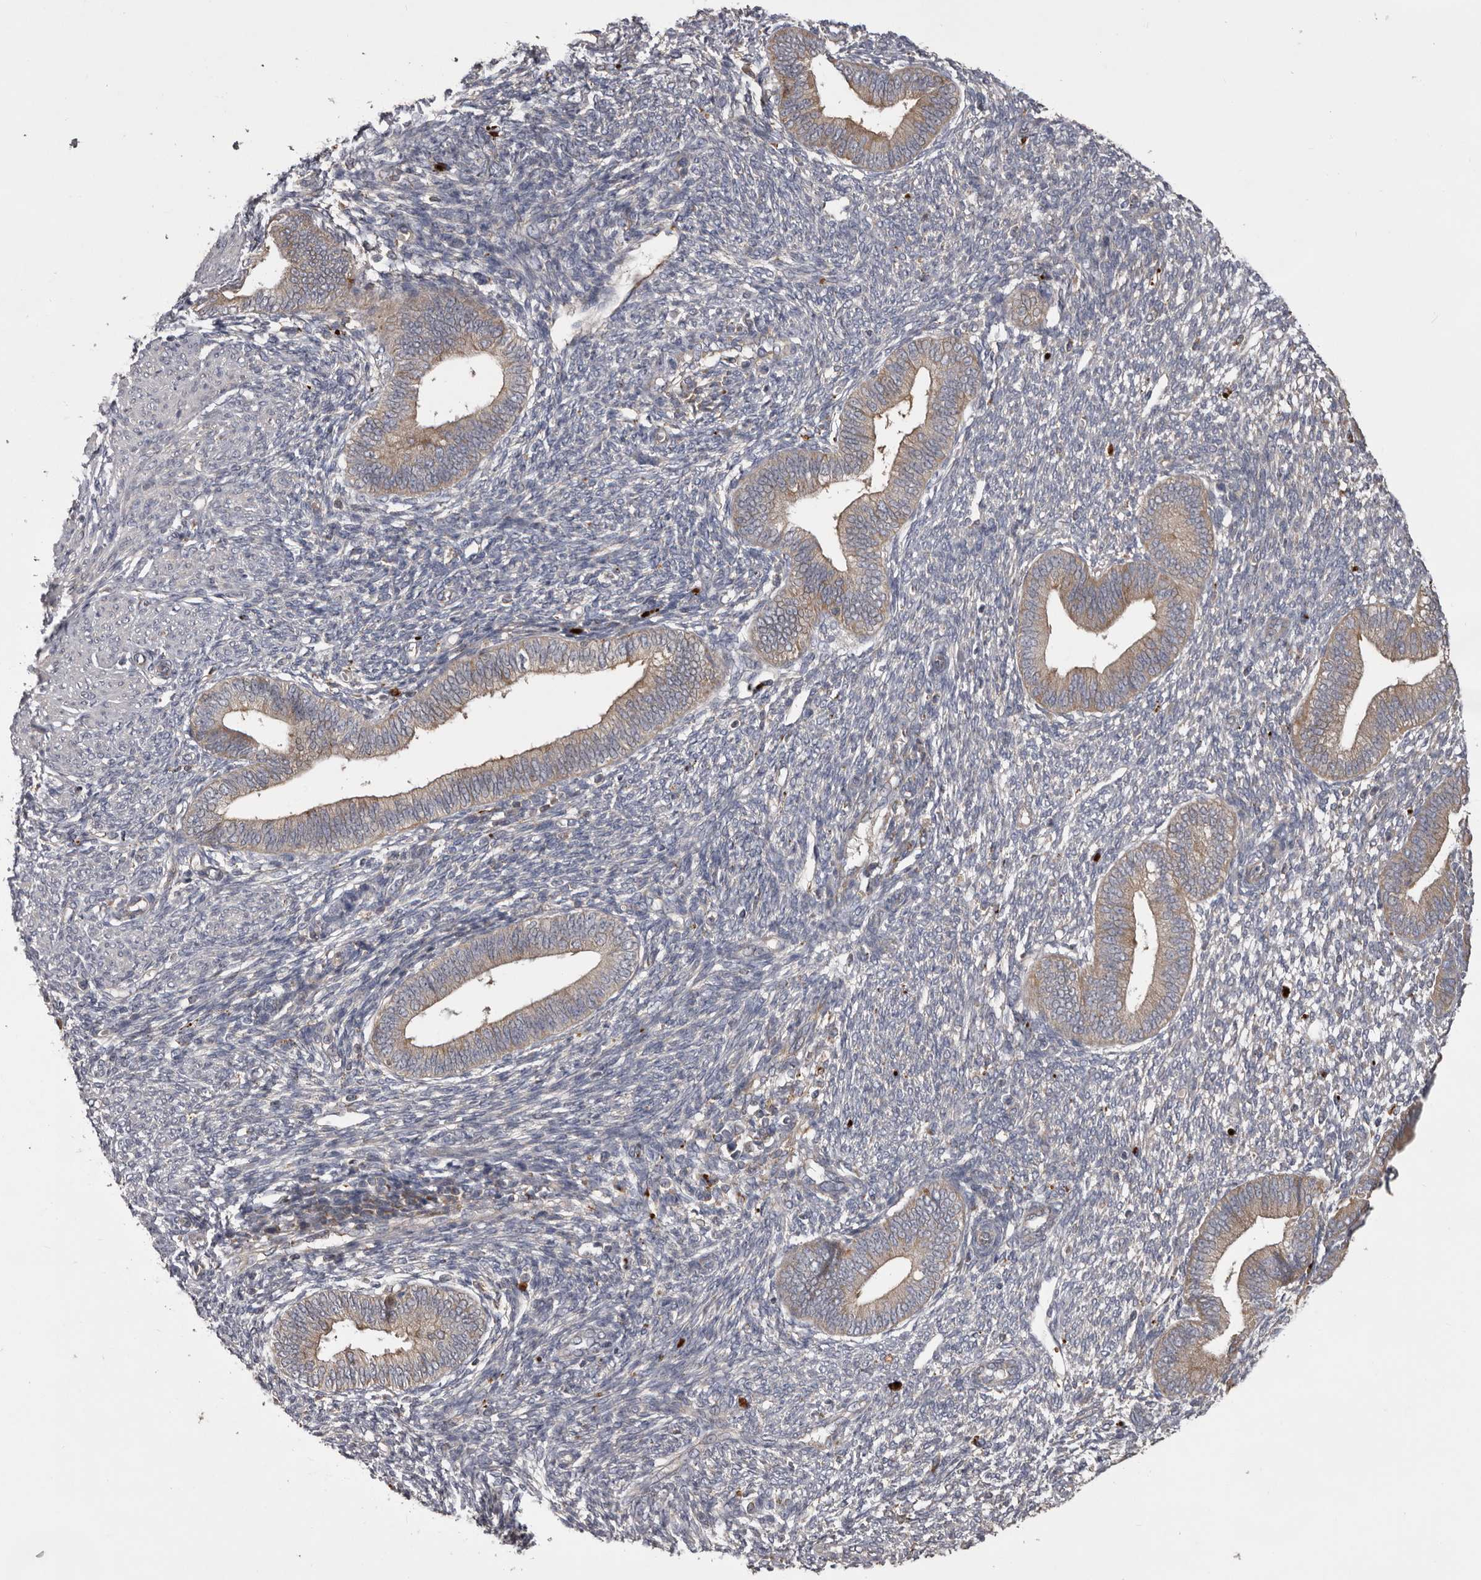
{"staining": {"intensity": "negative", "quantity": "none", "location": "none"}, "tissue": "endometrium", "cell_type": "Cells in endometrial stroma", "image_type": "normal", "snomed": [{"axis": "morphology", "description": "Normal tissue, NOS"}, {"axis": "topography", "description": "Endometrium"}], "caption": "The image reveals no significant expression in cells in endometrial stroma of endometrium. (DAB (3,3'-diaminobenzidine) immunohistochemistry visualized using brightfield microscopy, high magnification).", "gene": "WDR47", "patient": {"sex": "female", "age": 46}}